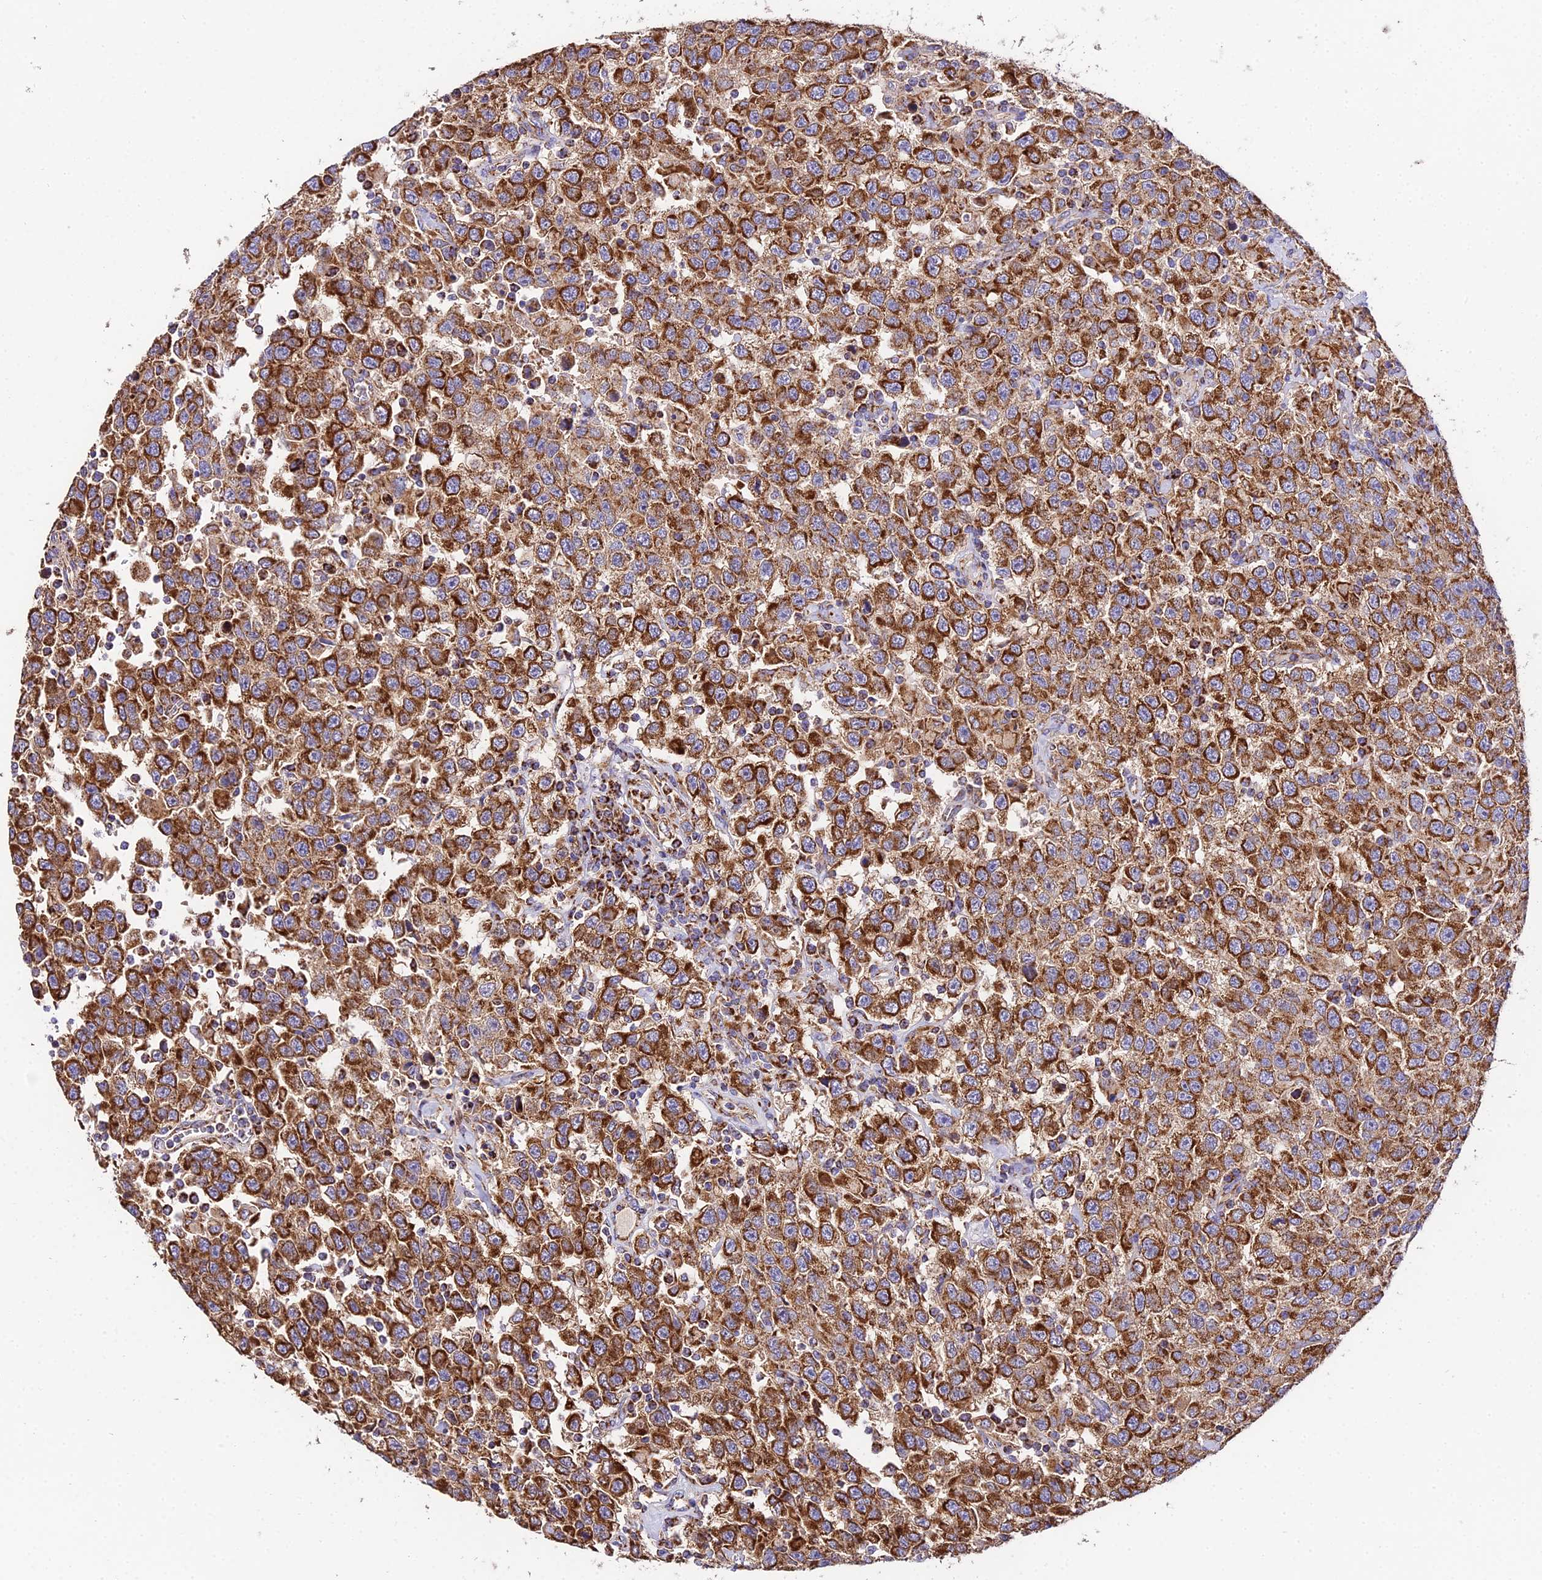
{"staining": {"intensity": "strong", "quantity": ">75%", "location": "cytoplasmic/membranous"}, "tissue": "testis cancer", "cell_type": "Tumor cells", "image_type": "cancer", "snomed": [{"axis": "morphology", "description": "Seminoma, NOS"}, {"axis": "topography", "description": "Testis"}], "caption": "A high-resolution image shows immunohistochemistry staining of testis cancer, which reveals strong cytoplasmic/membranous expression in approximately >75% of tumor cells.", "gene": "OCIAD1", "patient": {"sex": "male", "age": 41}}